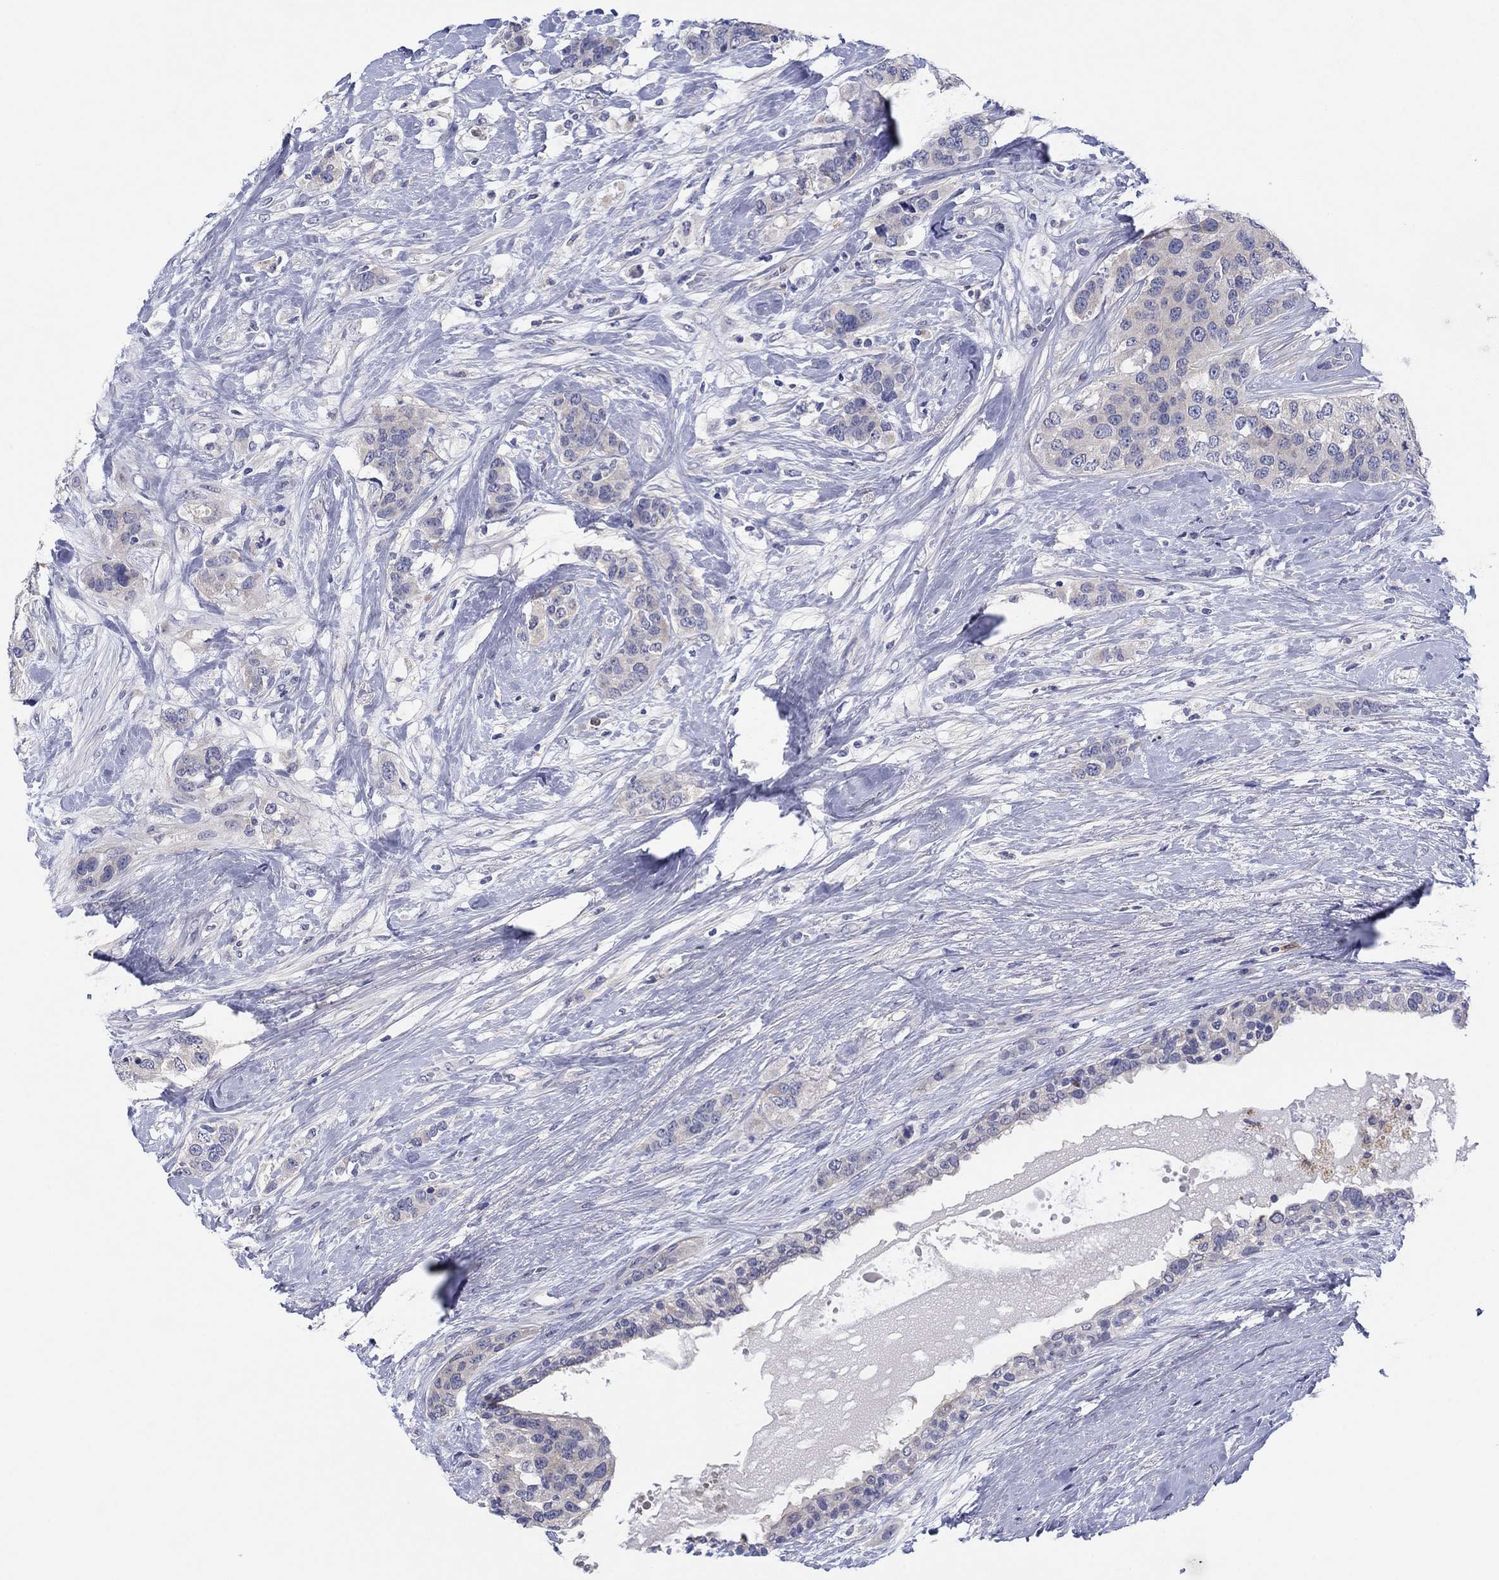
{"staining": {"intensity": "negative", "quantity": "none", "location": "none"}, "tissue": "breast cancer", "cell_type": "Tumor cells", "image_type": "cancer", "snomed": [{"axis": "morphology", "description": "Lobular carcinoma"}, {"axis": "topography", "description": "Breast"}], "caption": "A high-resolution histopathology image shows immunohistochemistry staining of breast cancer, which reveals no significant positivity in tumor cells.", "gene": "HDC", "patient": {"sex": "female", "age": 59}}